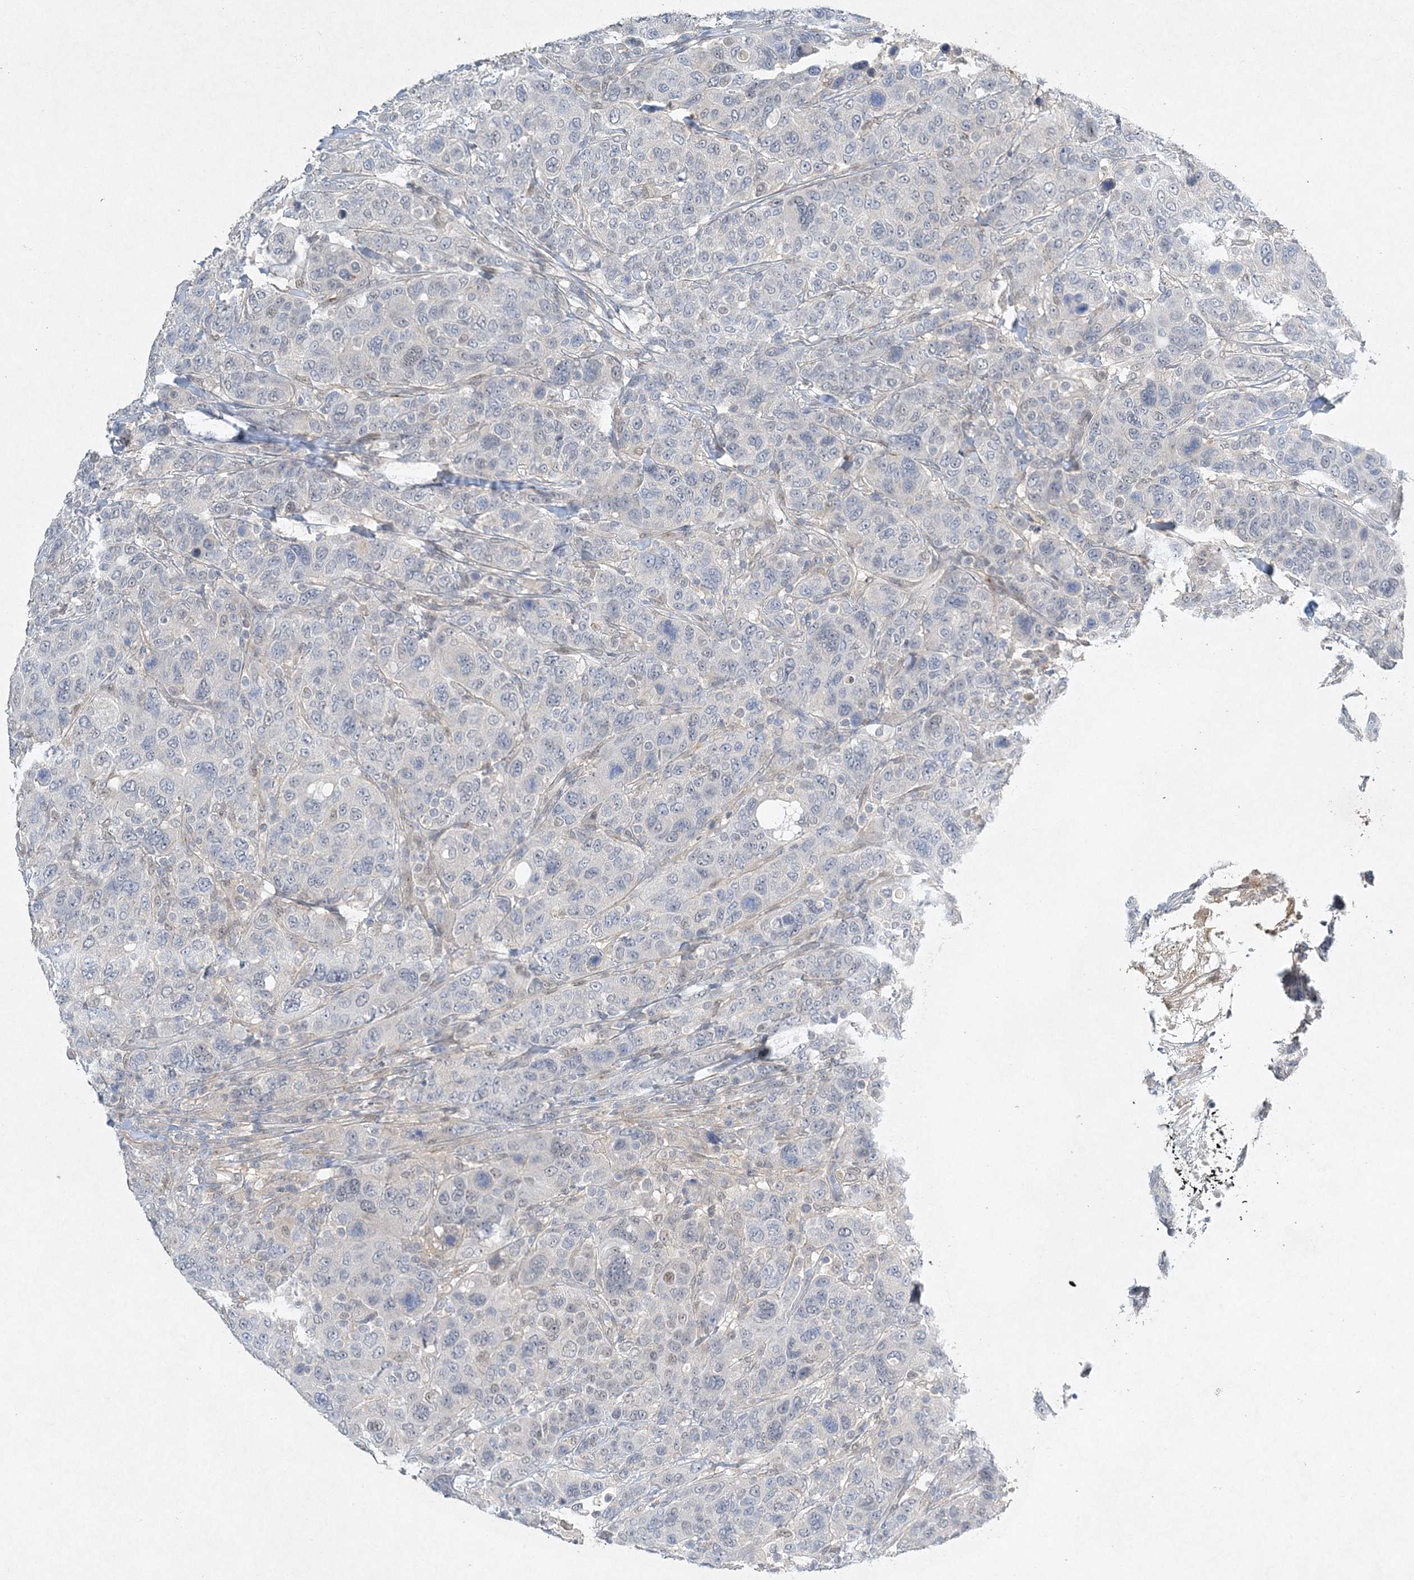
{"staining": {"intensity": "negative", "quantity": "none", "location": "none"}, "tissue": "breast cancer", "cell_type": "Tumor cells", "image_type": "cancer", "snomed": [{"axis": "morphology", "description": "Duct carcinoma"}, {"axis": "topography", "description": "Breast"}], "caption": "Immunohistochemical staining of breast cancer exhibits no significant expression in tumor cells.", "gene": "MAT2B", "patient": {"sex": "female", "age": 37}}